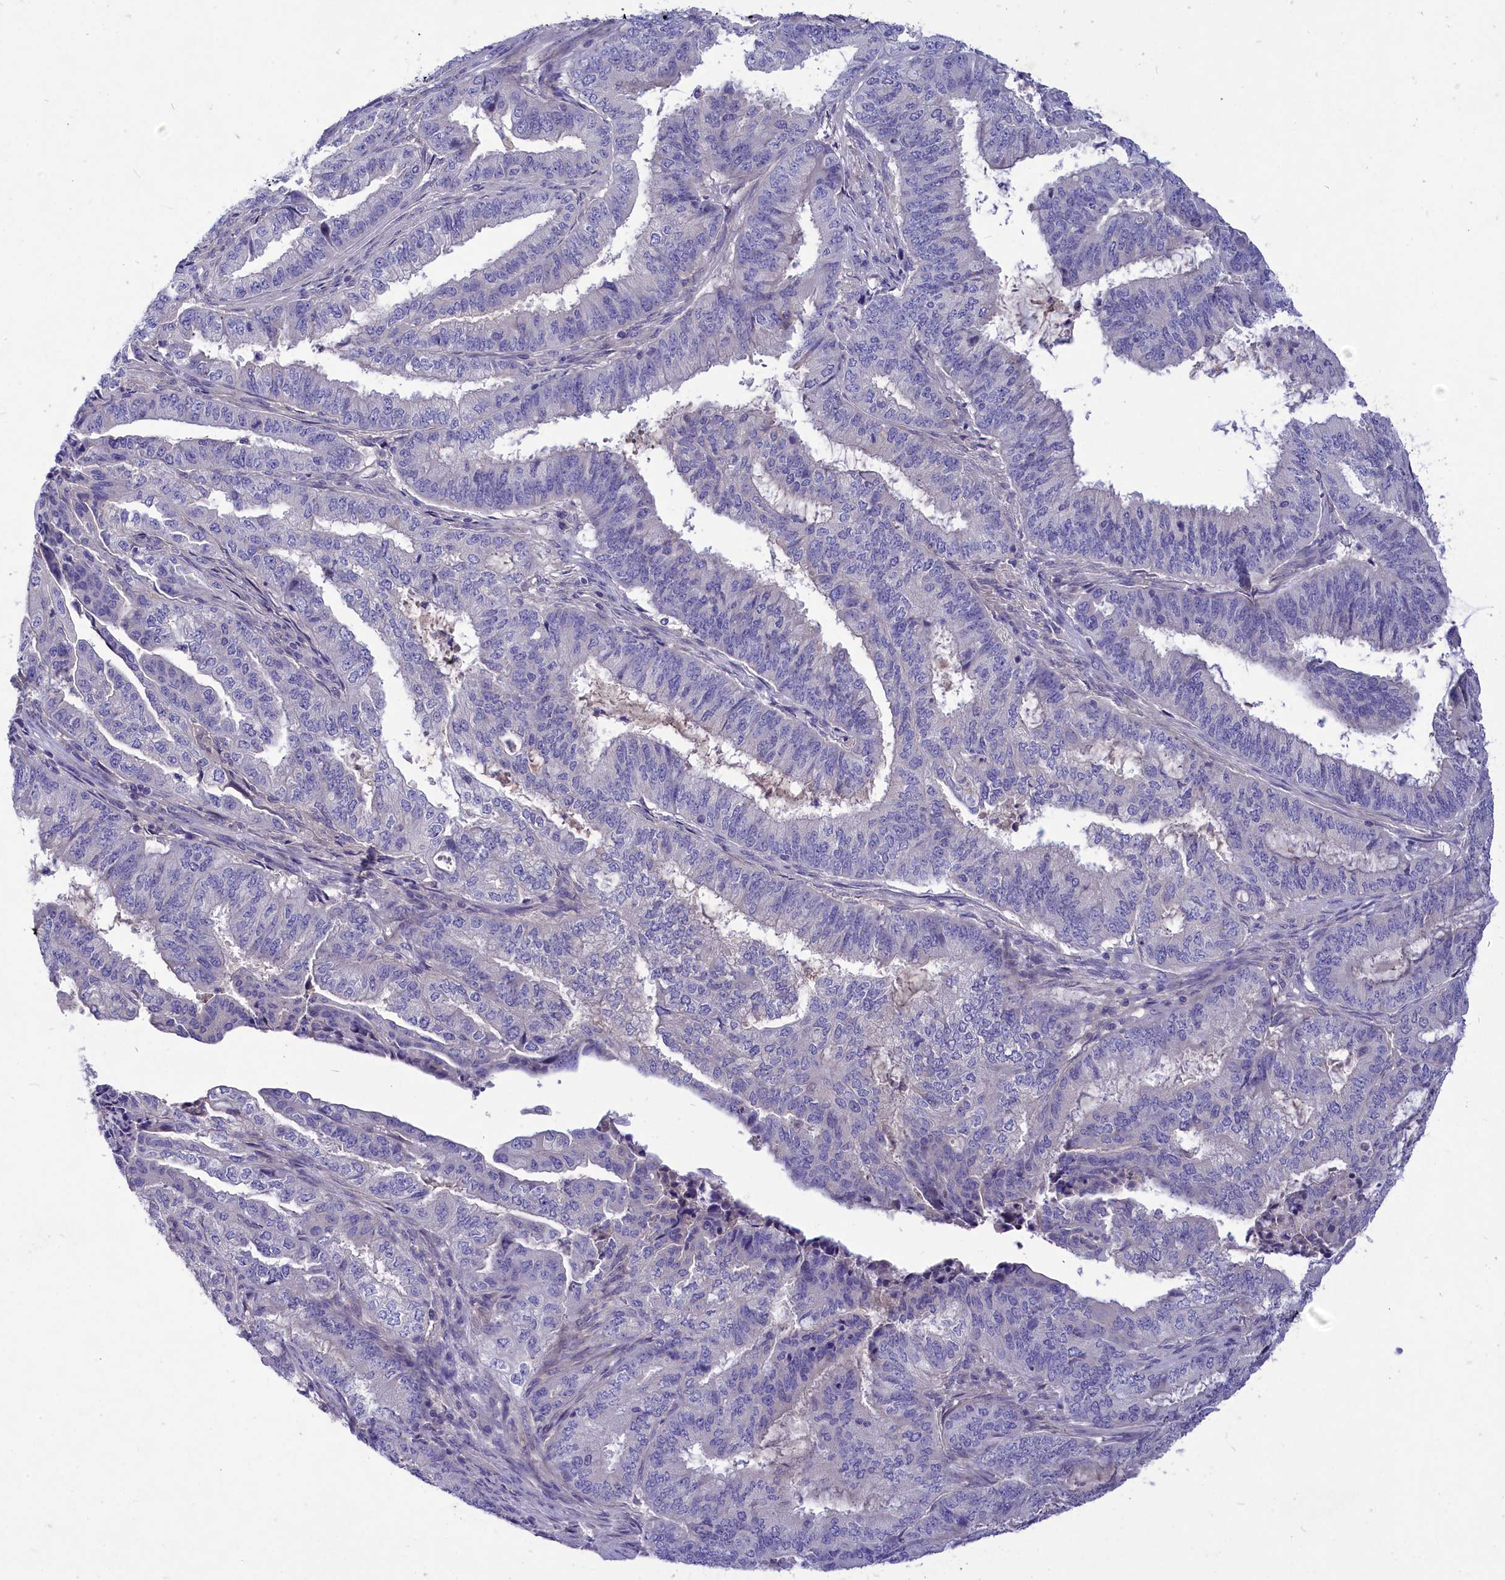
{"staining": {"intensity": "negative", "quantity": "none", "location": "none"}, "tissue": "endometrial cancer", "cell_type": "Tumor cells", "image_type": "cancer", "snomed": [{"axis": "morphology", "description": "Adenocarcinoma, NOS"}, {"axis": "topography", "description": "Endometrium"}], "caption": "Tumor cells are negative for protein expression in human endometrial cancer. (Brightfield microscopy of DAB (3,3'-diaminobenzidine) immunohistochemistry at high magnification).", "gene": "DEFB119", "patient": {"sex": "female", "age": 51}}